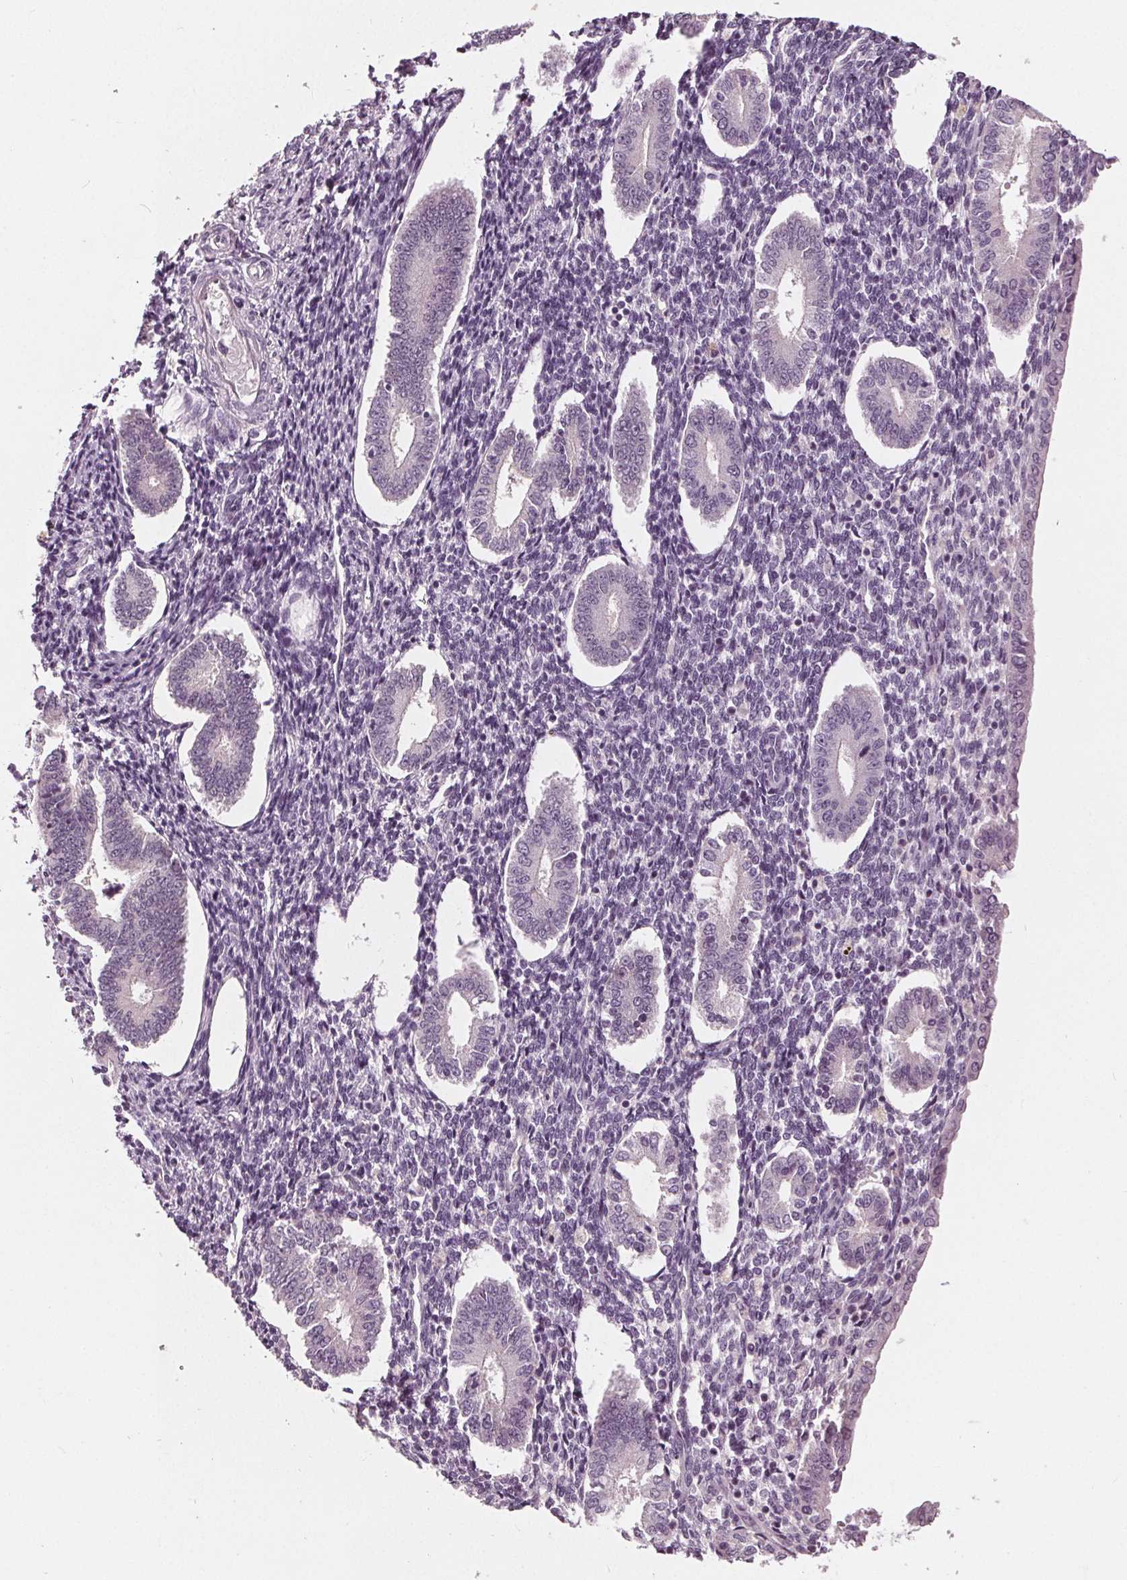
{"staining": {"intensity": "negative", "quantity": "none", "location": "none"}, "tissue": "endometrium", "cell_type": "Cells in endometrial stroma", "image_type": "normal", "snomed": [{"axis": "morphology", "description": "Normal tissue, NOS"}, {"axis": "topography", "description": "Endometrium"}], "caption": "Endometrium stained for a protein using immunohistochemistry shows no staining cells in endometrial stroma.", "gene": "TKFC", "patient": {"sex": "female", "age": 40}}